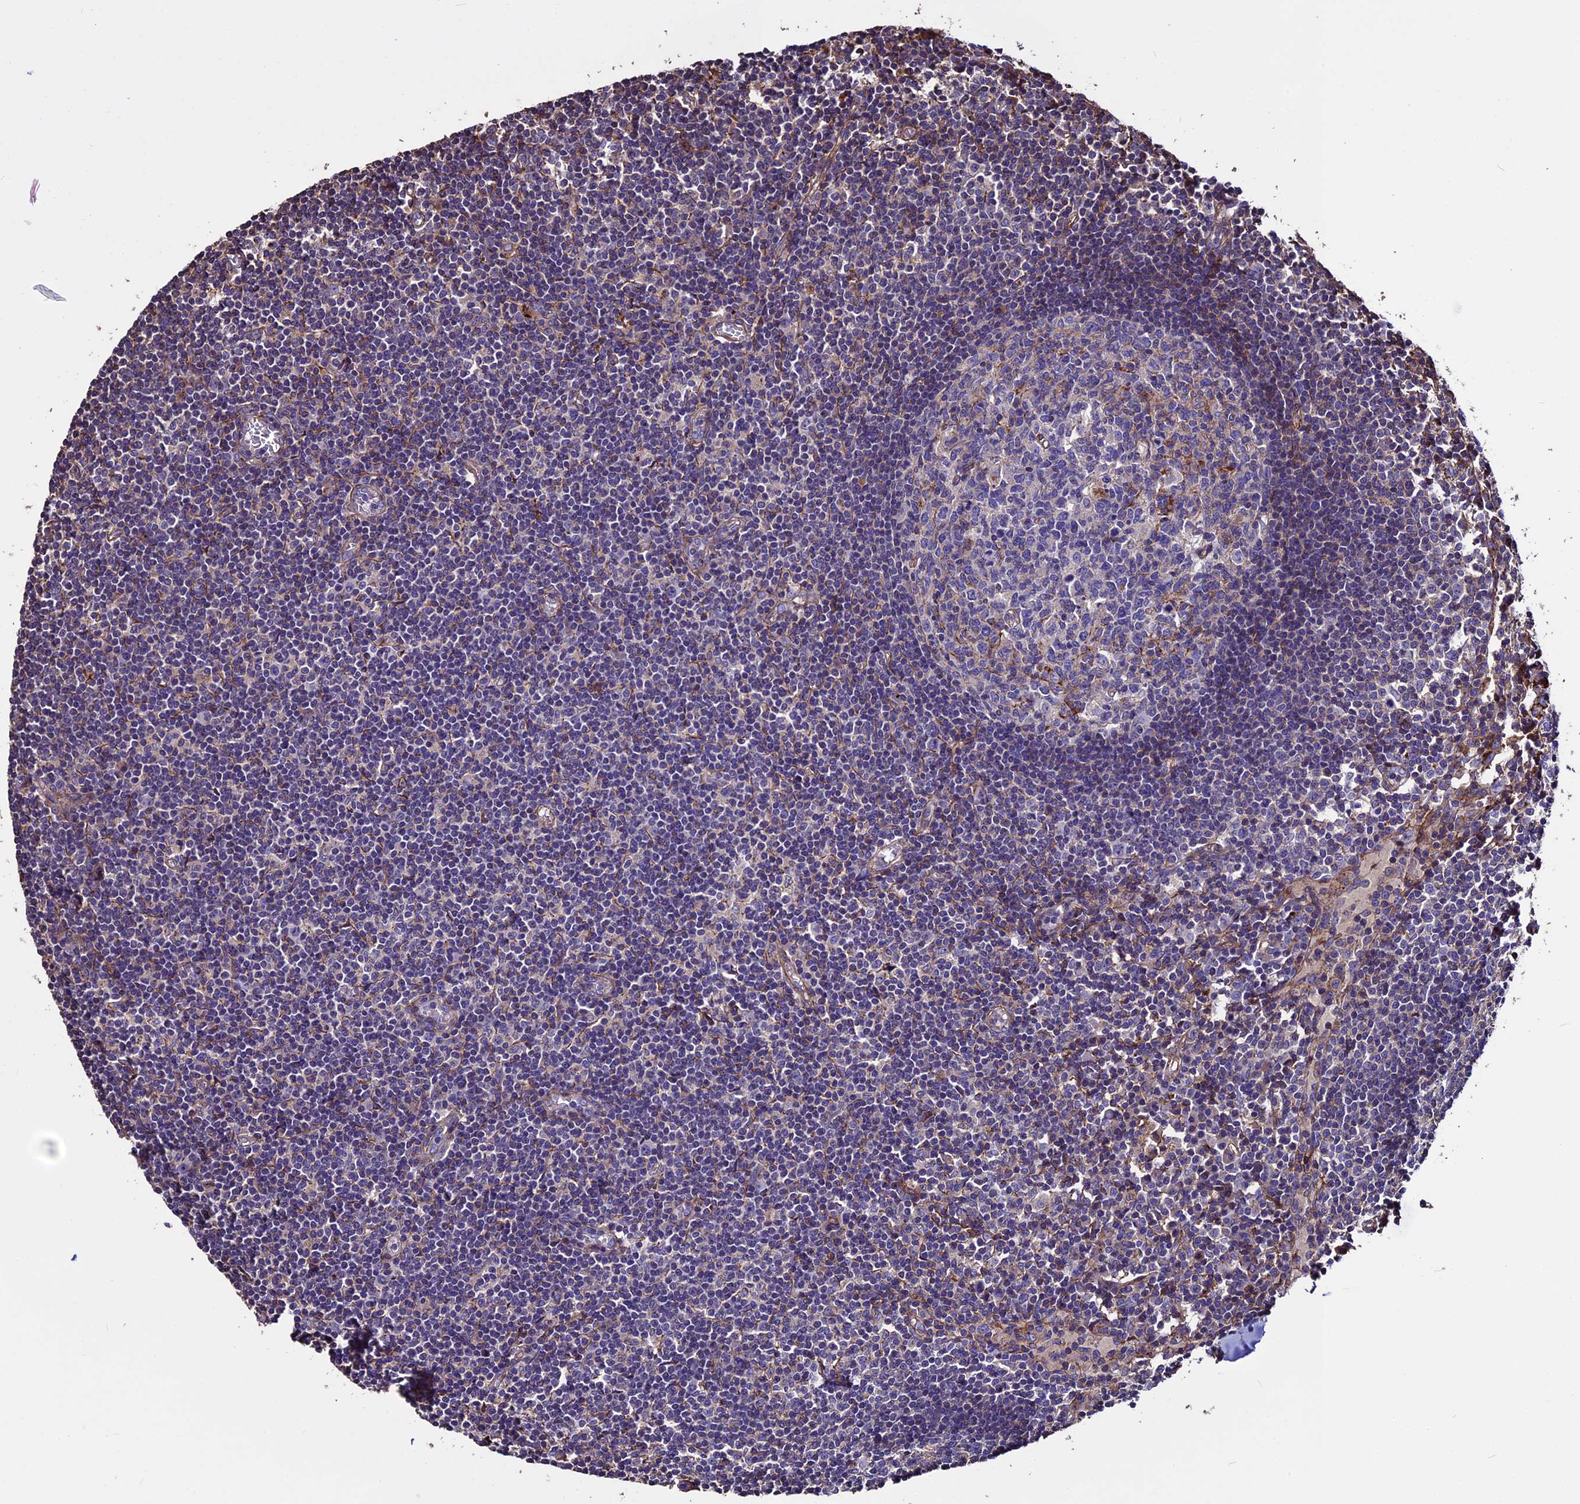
{"staining": {"intensity": "negative", "quantity": "none", "location": "none"}, "tissue": "lymph node", "cell_type": "Germinal center cells", "image_type": "normal", "snomed": [{"axis": "morphology", "description": "Normal tissue, NOS"}, {"axis": "topography", "description": "Lymph node"}], "caption": "DAB (3,3'-diaminobenzidine) immunohistochemical staining of unremarkable lymph node shows no significant staining in germinal center cells. Nuclei are stained in blue.", "gene": "EVA1B", "patient": {"sex": "female", "age": 55}}